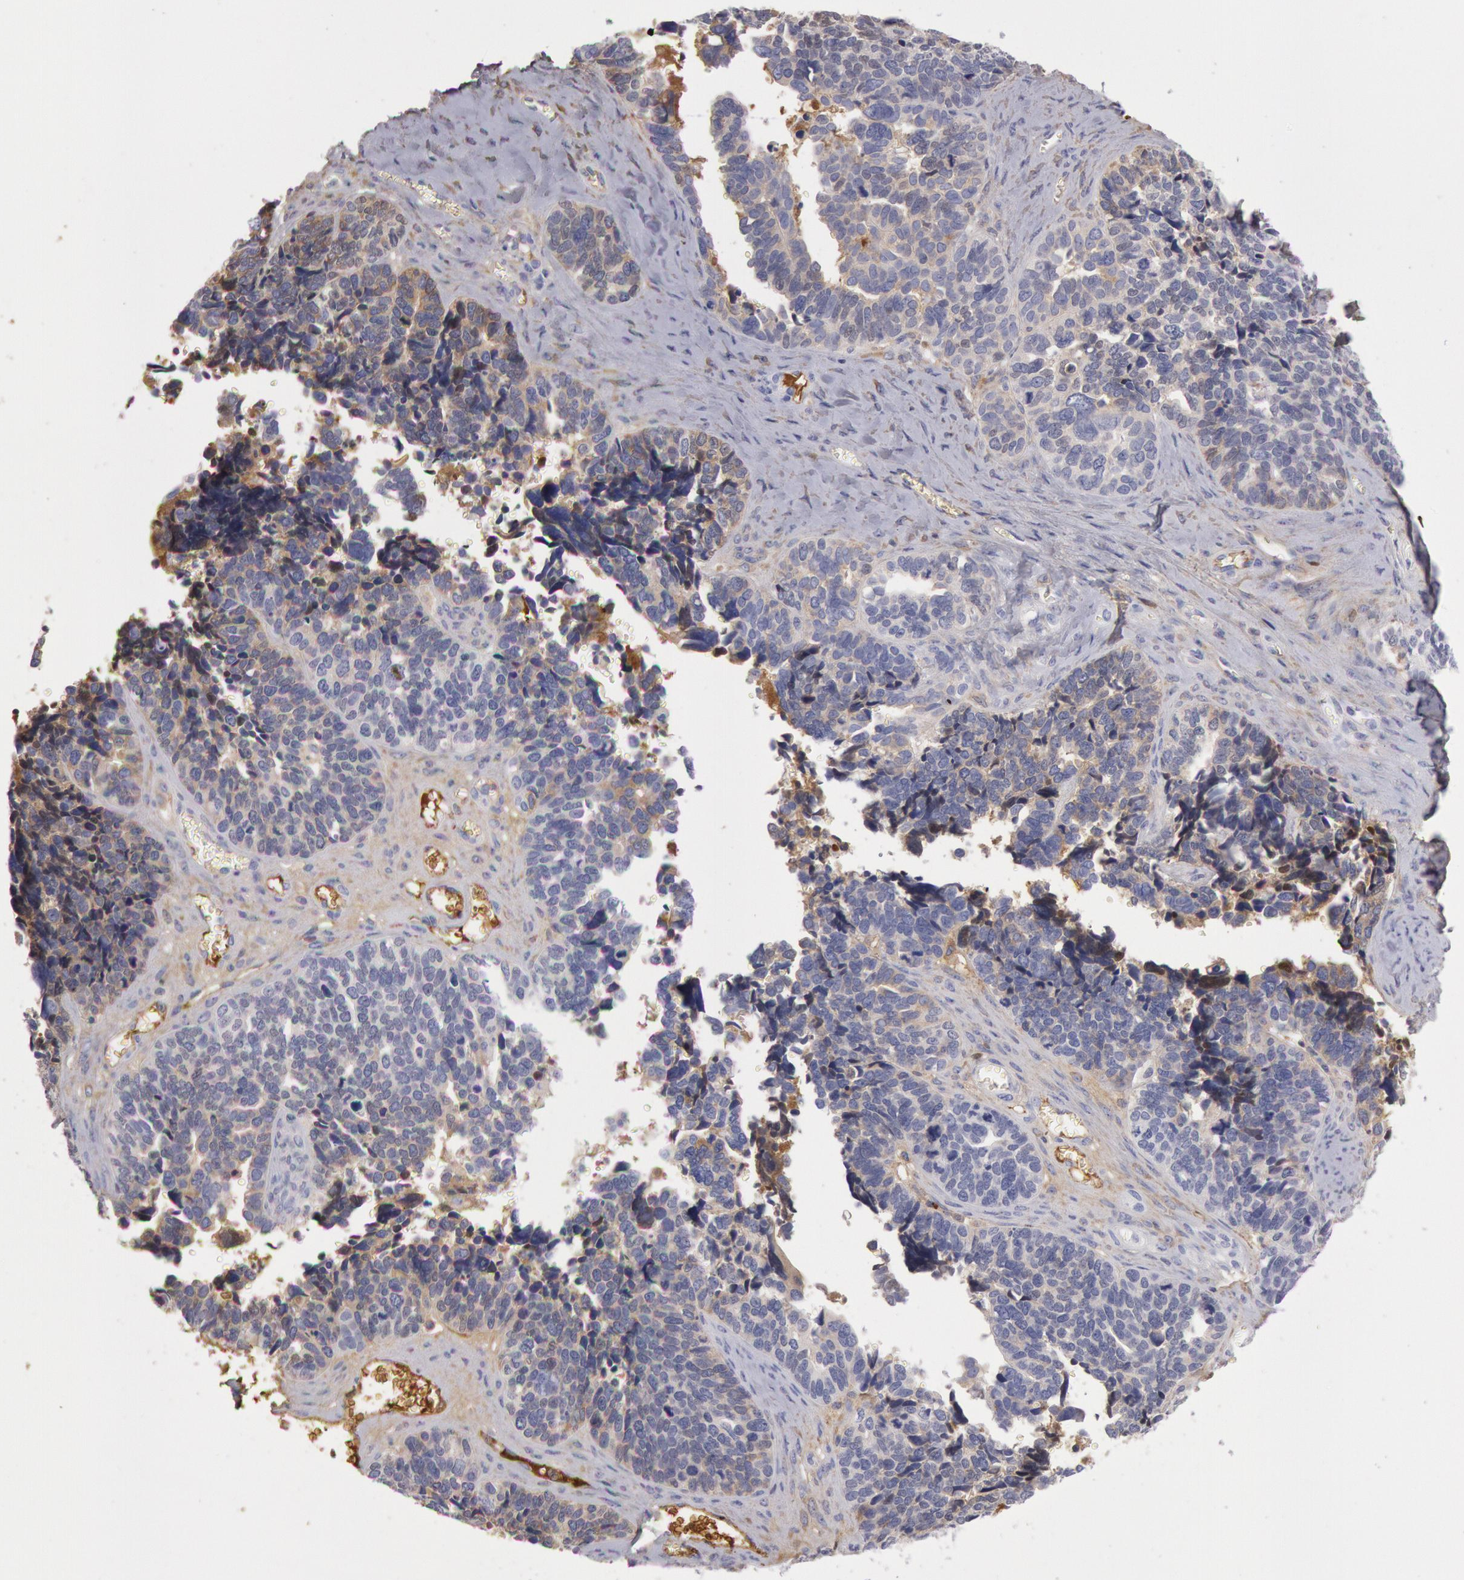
{"staining": {"intensity": "negative", "quantity": "none", "location": "none"}, "tissue": "ovarian cancer", "cell_type": "Tumor cells", "image_type": "cancer", "snomed": [{"axis": "morphology", "description": "Cystadenocarcinoma, serous, NOS"}, {"axis": "topography", "description": "Ovary"}], "caption": "This micrograph is of ovarian serous cystadenocarcinoma stained with immunohistochemistry (IHC) to label a protein in brown with the nuclei are counter-stained blue. There is no expression in tumor cells. Brightfield microscopy of immunohistochemistry (IHC) stained with DAB (brown) and hematoxylin (blue), captured at high magnification.", "gene": "IGHA1", "patient": {"sex": "female", "age": 77}}